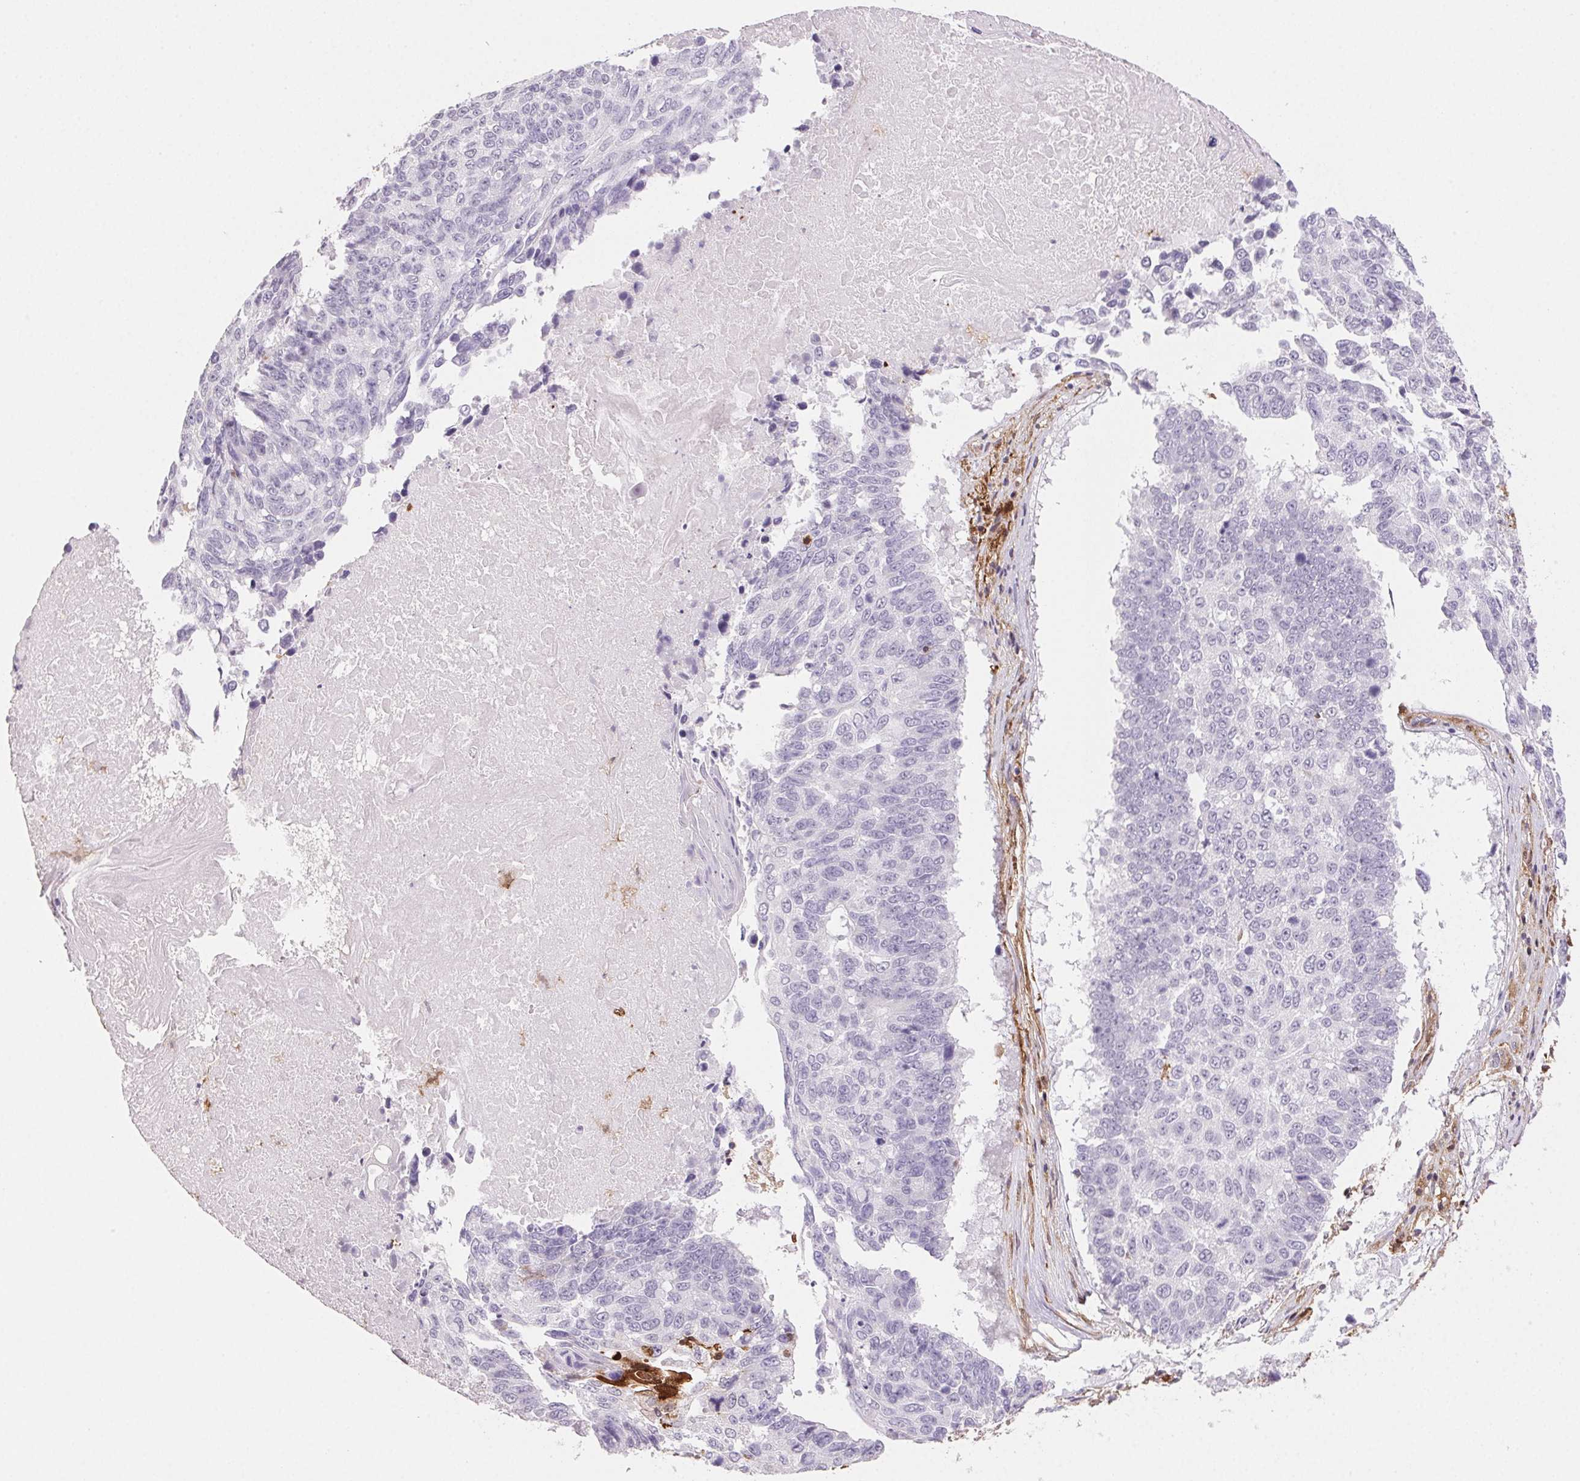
{"staining": {"intensity": "negative", "quantity": "none", "location": "none"}, "tissue": "lung cancer", "cell_type": "Tumor cells", "image_type": "cancer", "snomed": [{"axis": "morphology", "description": "Squamous cell carcinoma, NOS"}, {"axis": "topography", "description": "Lung"}], "caption": "This histopathology image is of lung cancer (squamous cell carcinoma) stained with IHC to label a protein in brown with the nuclei are counter-stained blue. There is no staining in tumor cells.", "gene": "GBP1", "patient": {"sex": "male", "age": 73}}